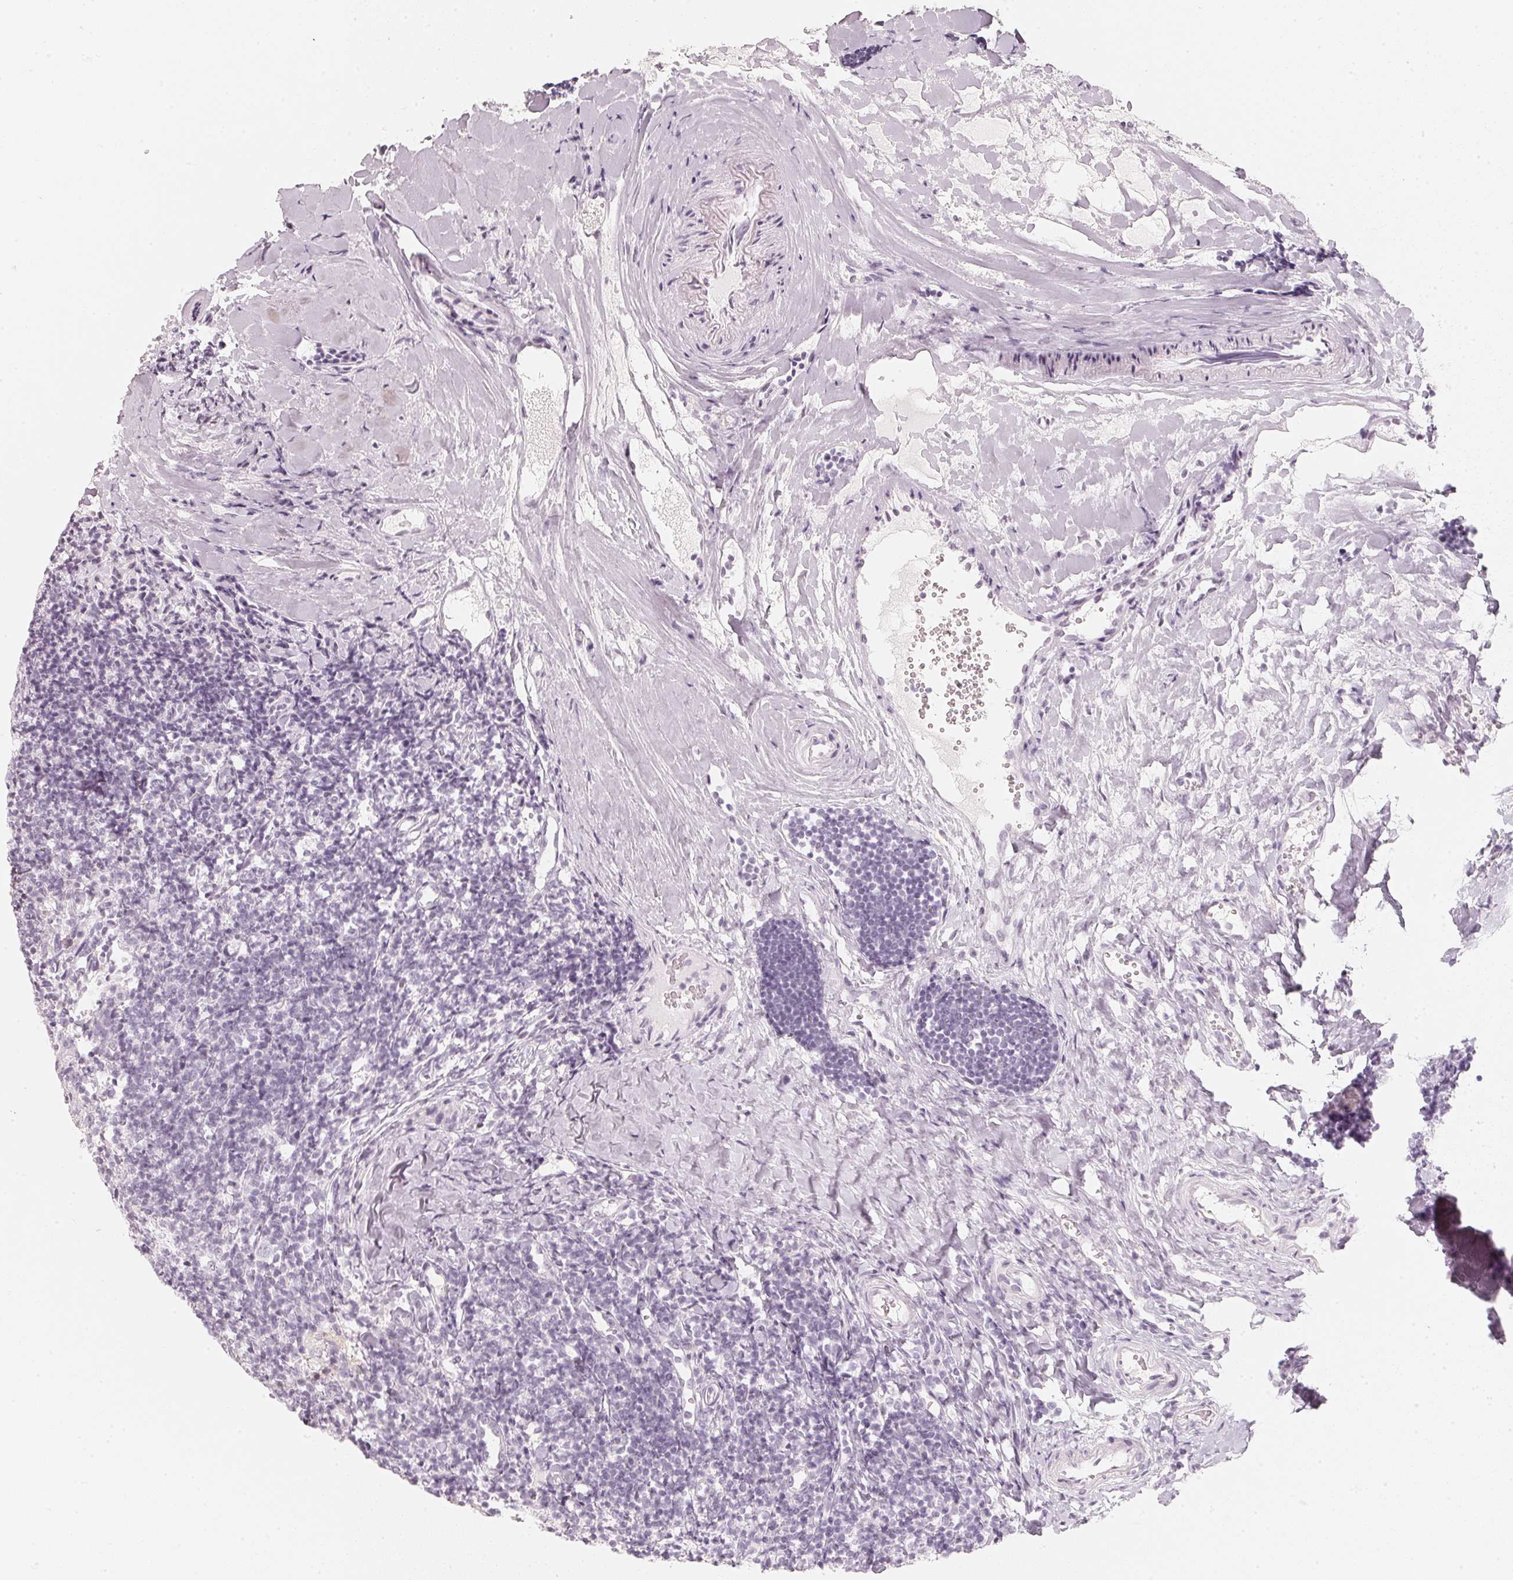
{"staining": {"intensity": "negative", "quantity": "none", "location": "none"}, "tissue": "tonsil", "cell_type": "Germinal center cells", "image_type": "normal", "snomed": [{"axis": "morphology", "description": "Normal tissue, NOS"}, {"axis": "topography", "description": "Tonsil"}], "caption": "An image of tonsil stained for a protein shows no brown staining in germinal center cells. (Immunohistochemistry, brightfield microscopy, high magnification).", "gene": "SLC22A8", "patient": {"sex": "female", "age": 10}}